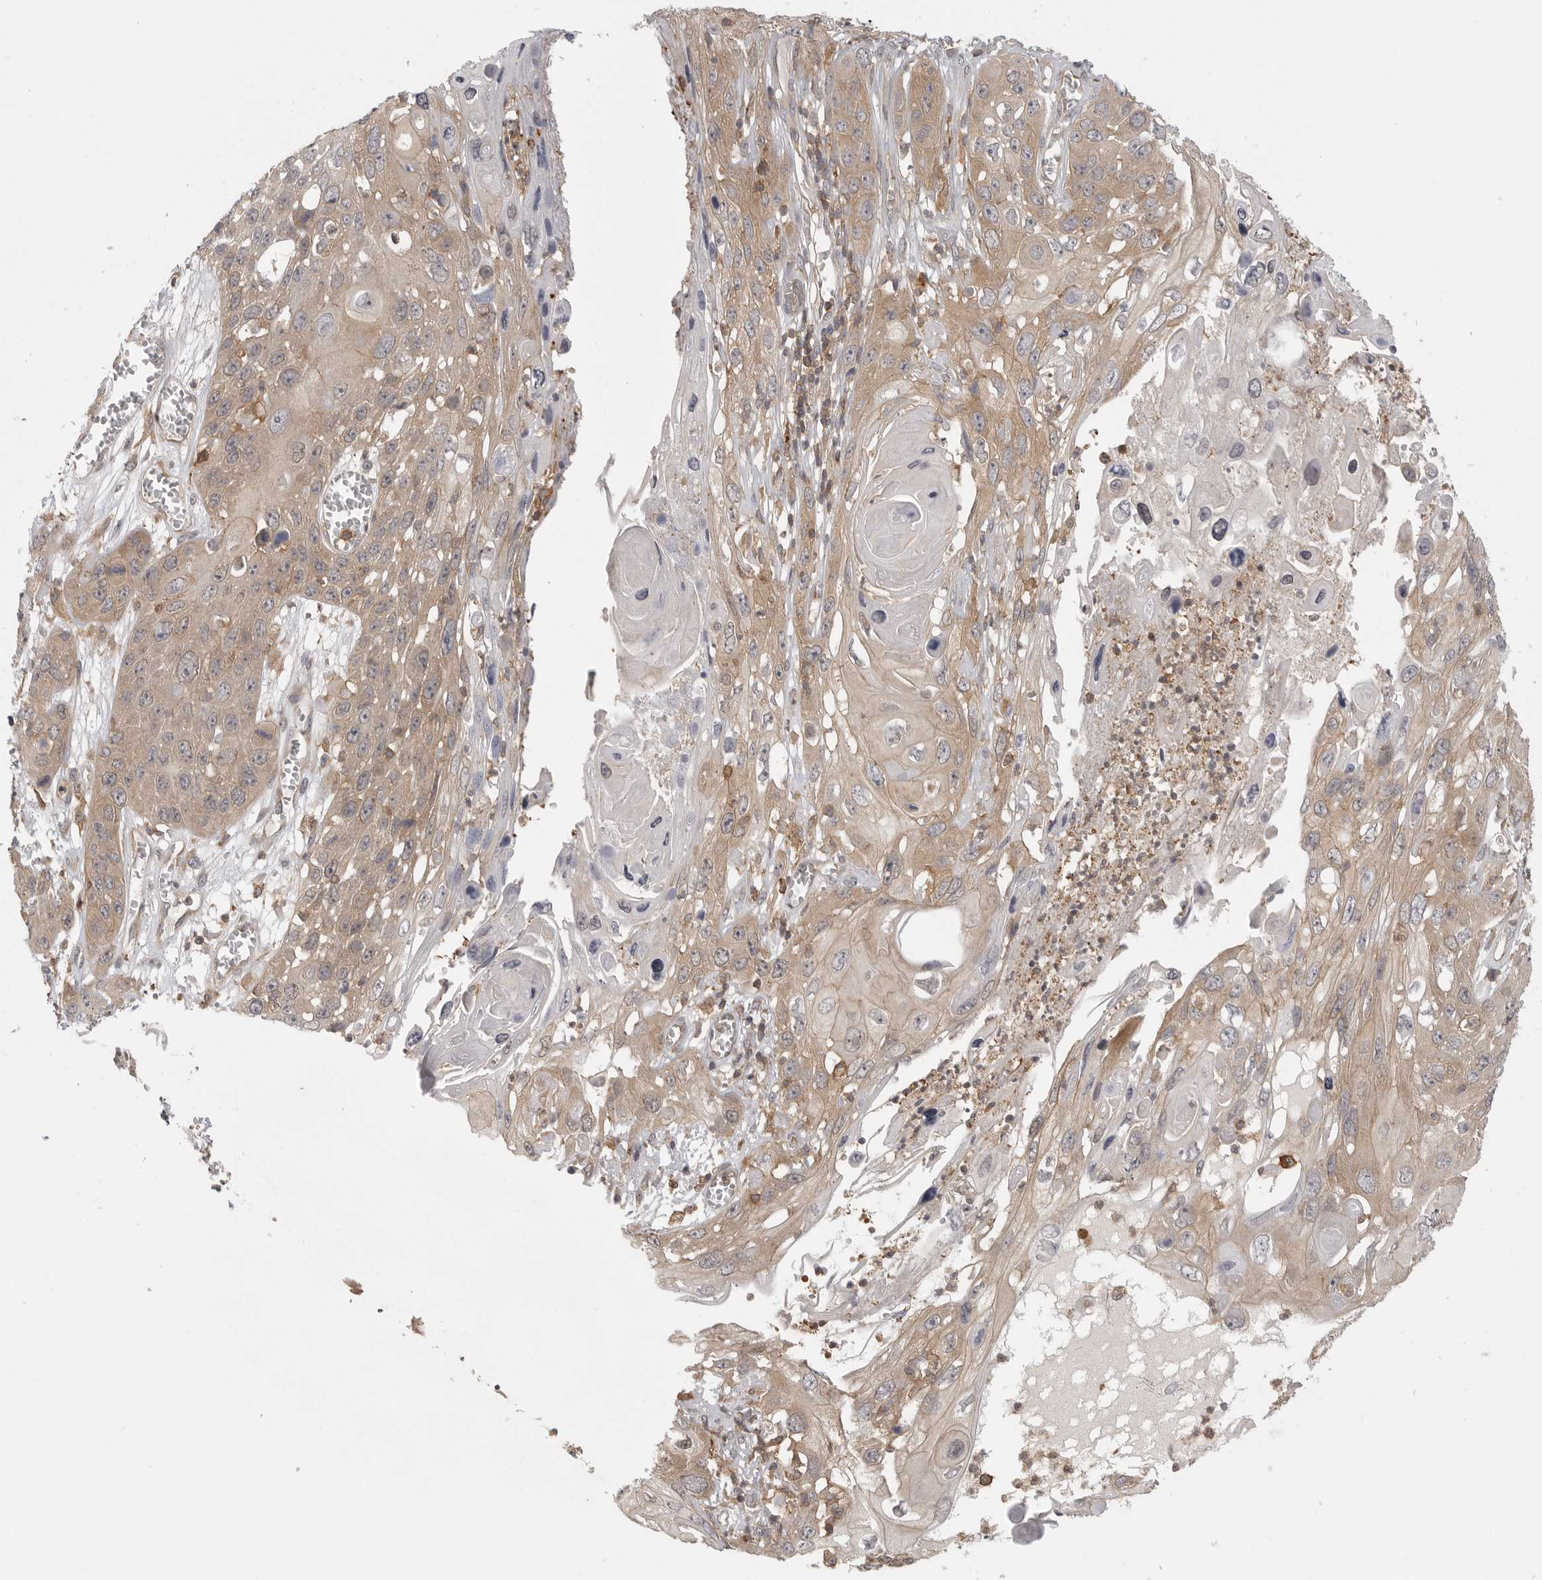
{"staining": {"intensity": "weak", "quantity": ">75%", "location": "cytoplasmic/membranous"}, "tissue": "skin cancer", "cell_type": "Tumor cells", "image_type": "cancer", "snomed": [{"axis": "morphology", "description": "Squamous cell carcinoma, NOS"}, {"axis": "topography", "description": "Skin"}], "caption": "Immunohistochemical staining of skin cancer shows weak cytoplasmic/membranous protein expression in approximately >75% of tumor cells.", "gene": "DBNL", "patient": {"sex": "male", "age": 55}}